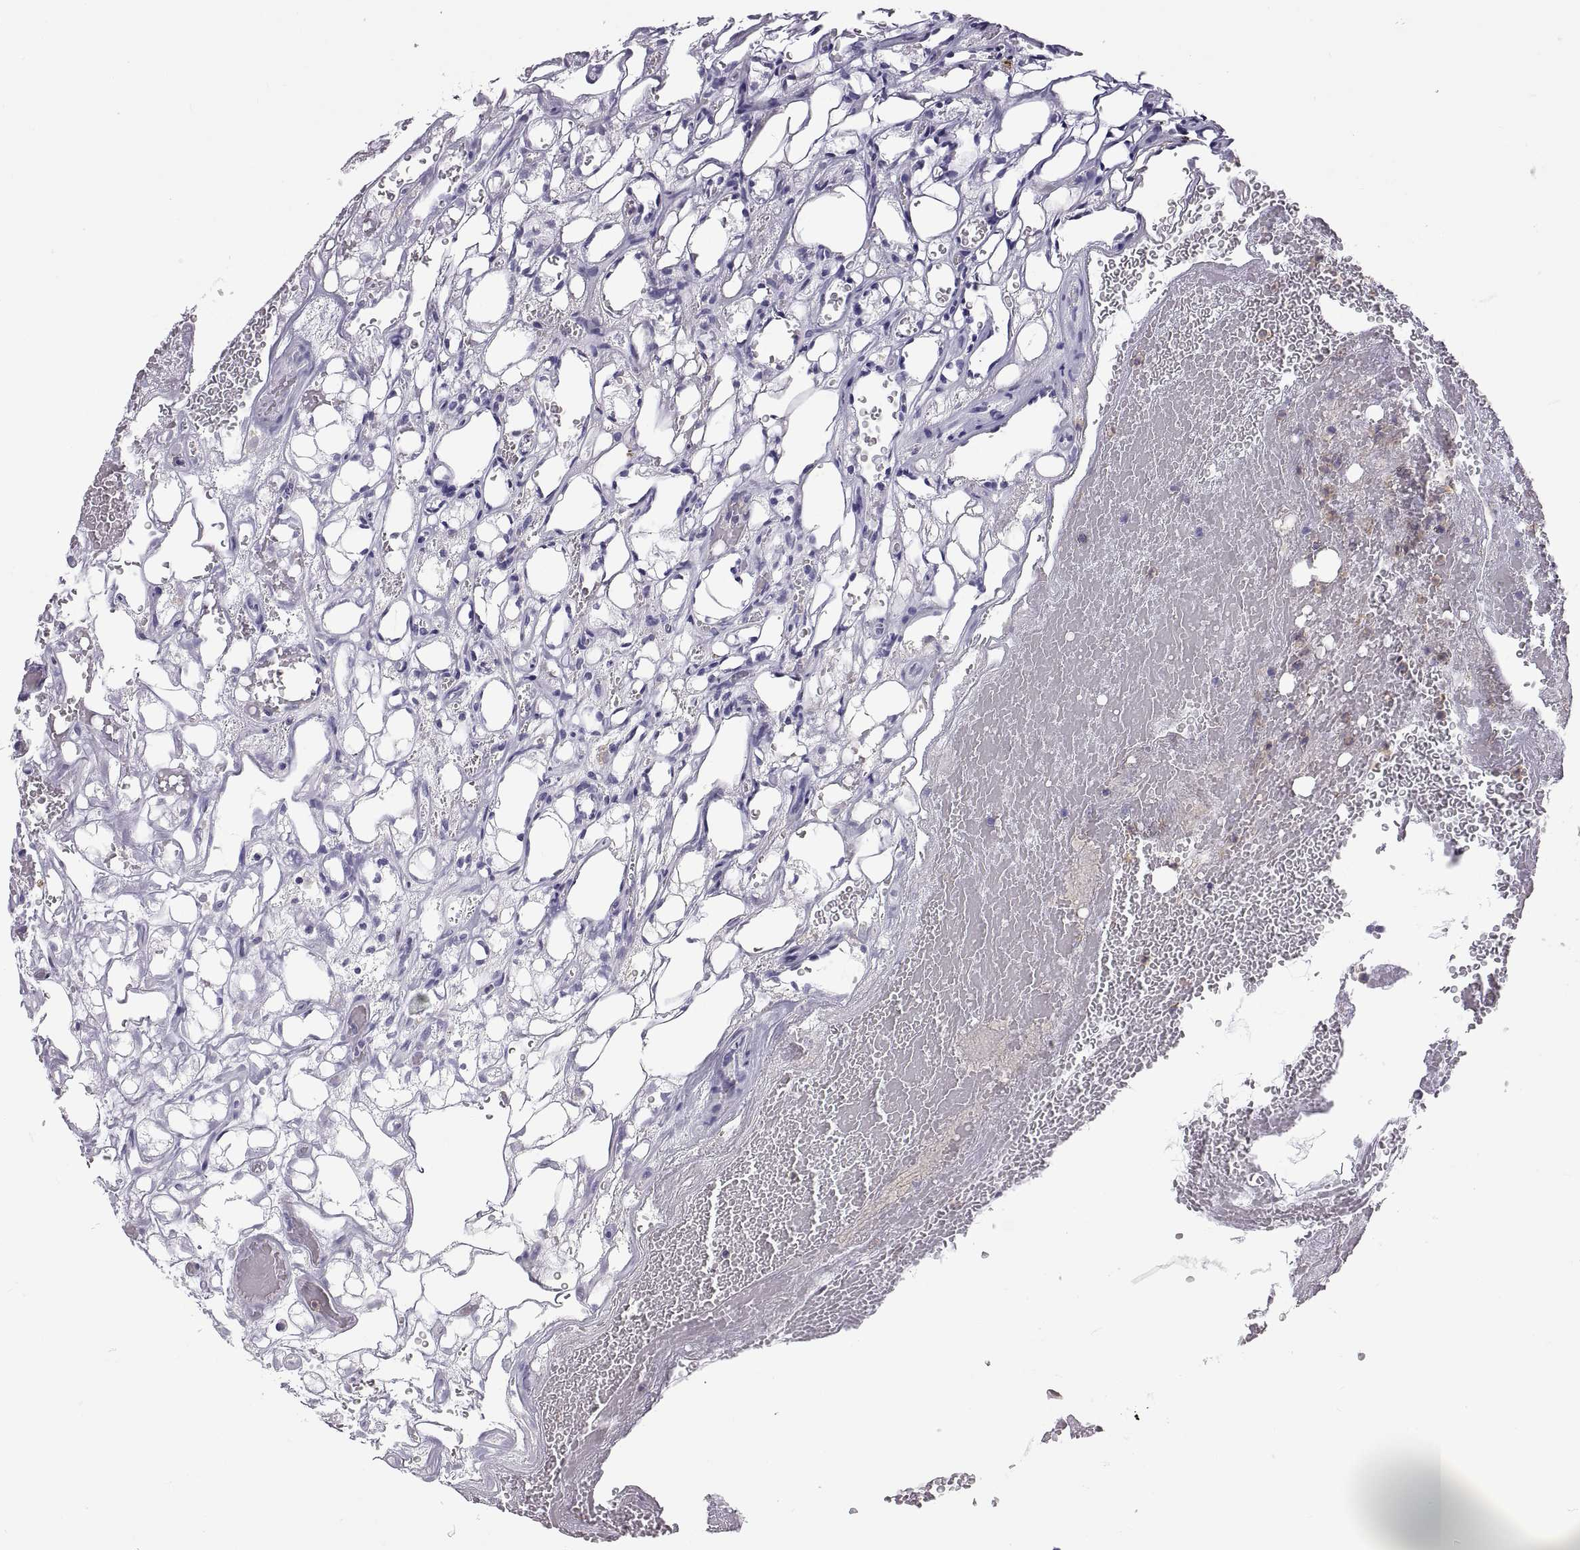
{"staining": {"intensity": "negative", "quantity": "none", "location": "none"}, "tissue": "renal cancer", "cell_type": "Tumor cells", "image_type": "cancer", "snomed": [{"axis": "morphology", "description": "Adenocarcinoma, NOS"}, {"axis": "topography", "description": "Kidney"}], "caption": "Immunohistochemical staining of human adenocarcinoma (renal) exhibits no significant staining in tumor cells.", "gene": "RGS19", "patient": {"sex": "female", "age": 69}}